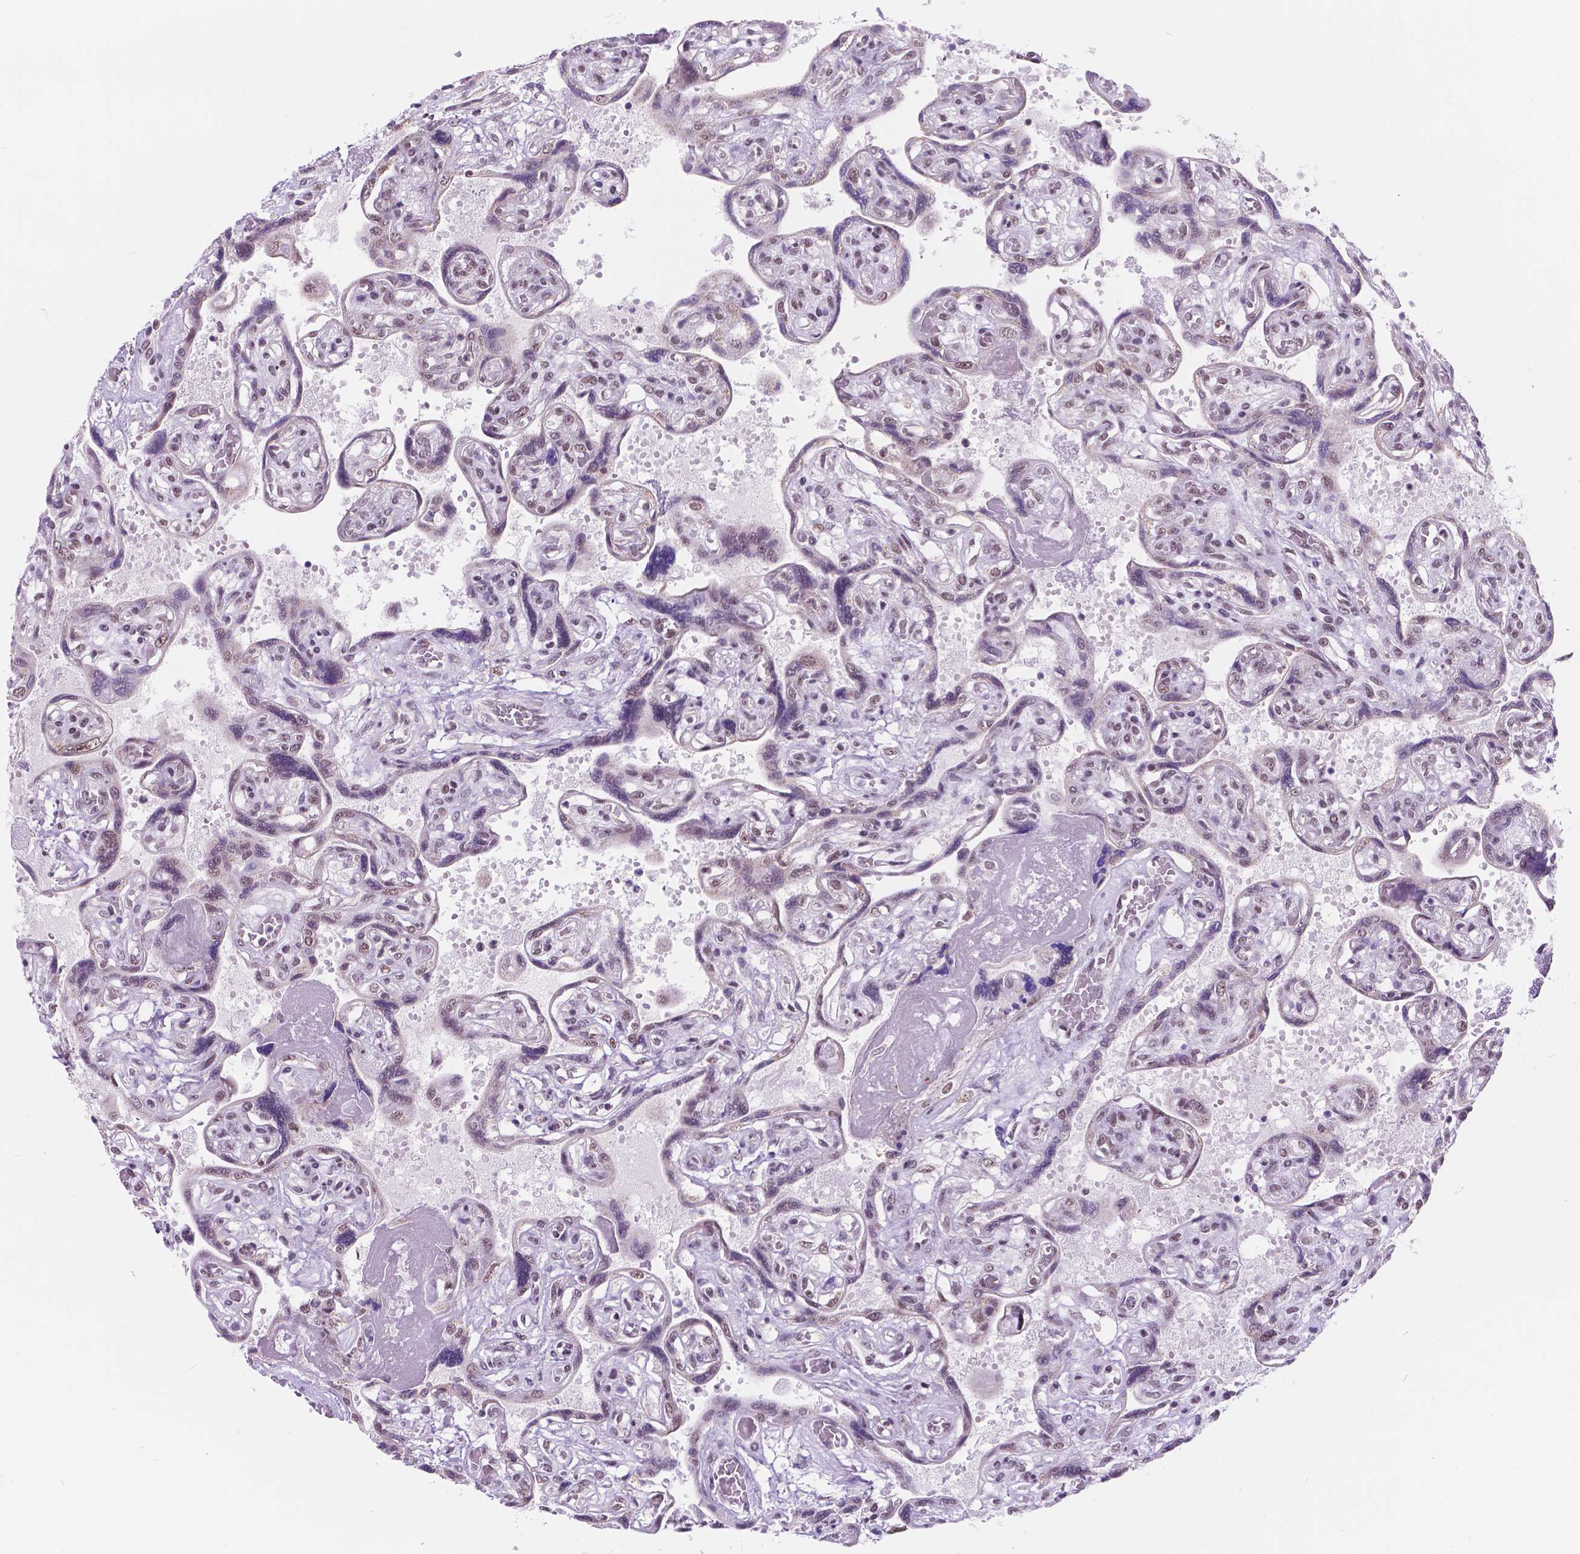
{"staining": {"intensity": "moderate", "quantity": "25%-75%", "location": "nuclear"}, "tissue": "placenta", "cell_type": "Decidual cells", "image_type": "normal", "snomed": [{"axis": "morphology", "description": "Normal tissue, NOS"}, {"axis": "topography", "description": "Placenta"}], "caption": "Immunohistochemical staining of benign placenta demonstrates moderate nuclear protein staining in approximately 25%-75% of decidual cells.", "gene": "BCAS2", "patient": {"sex": "female", "age": 32}}